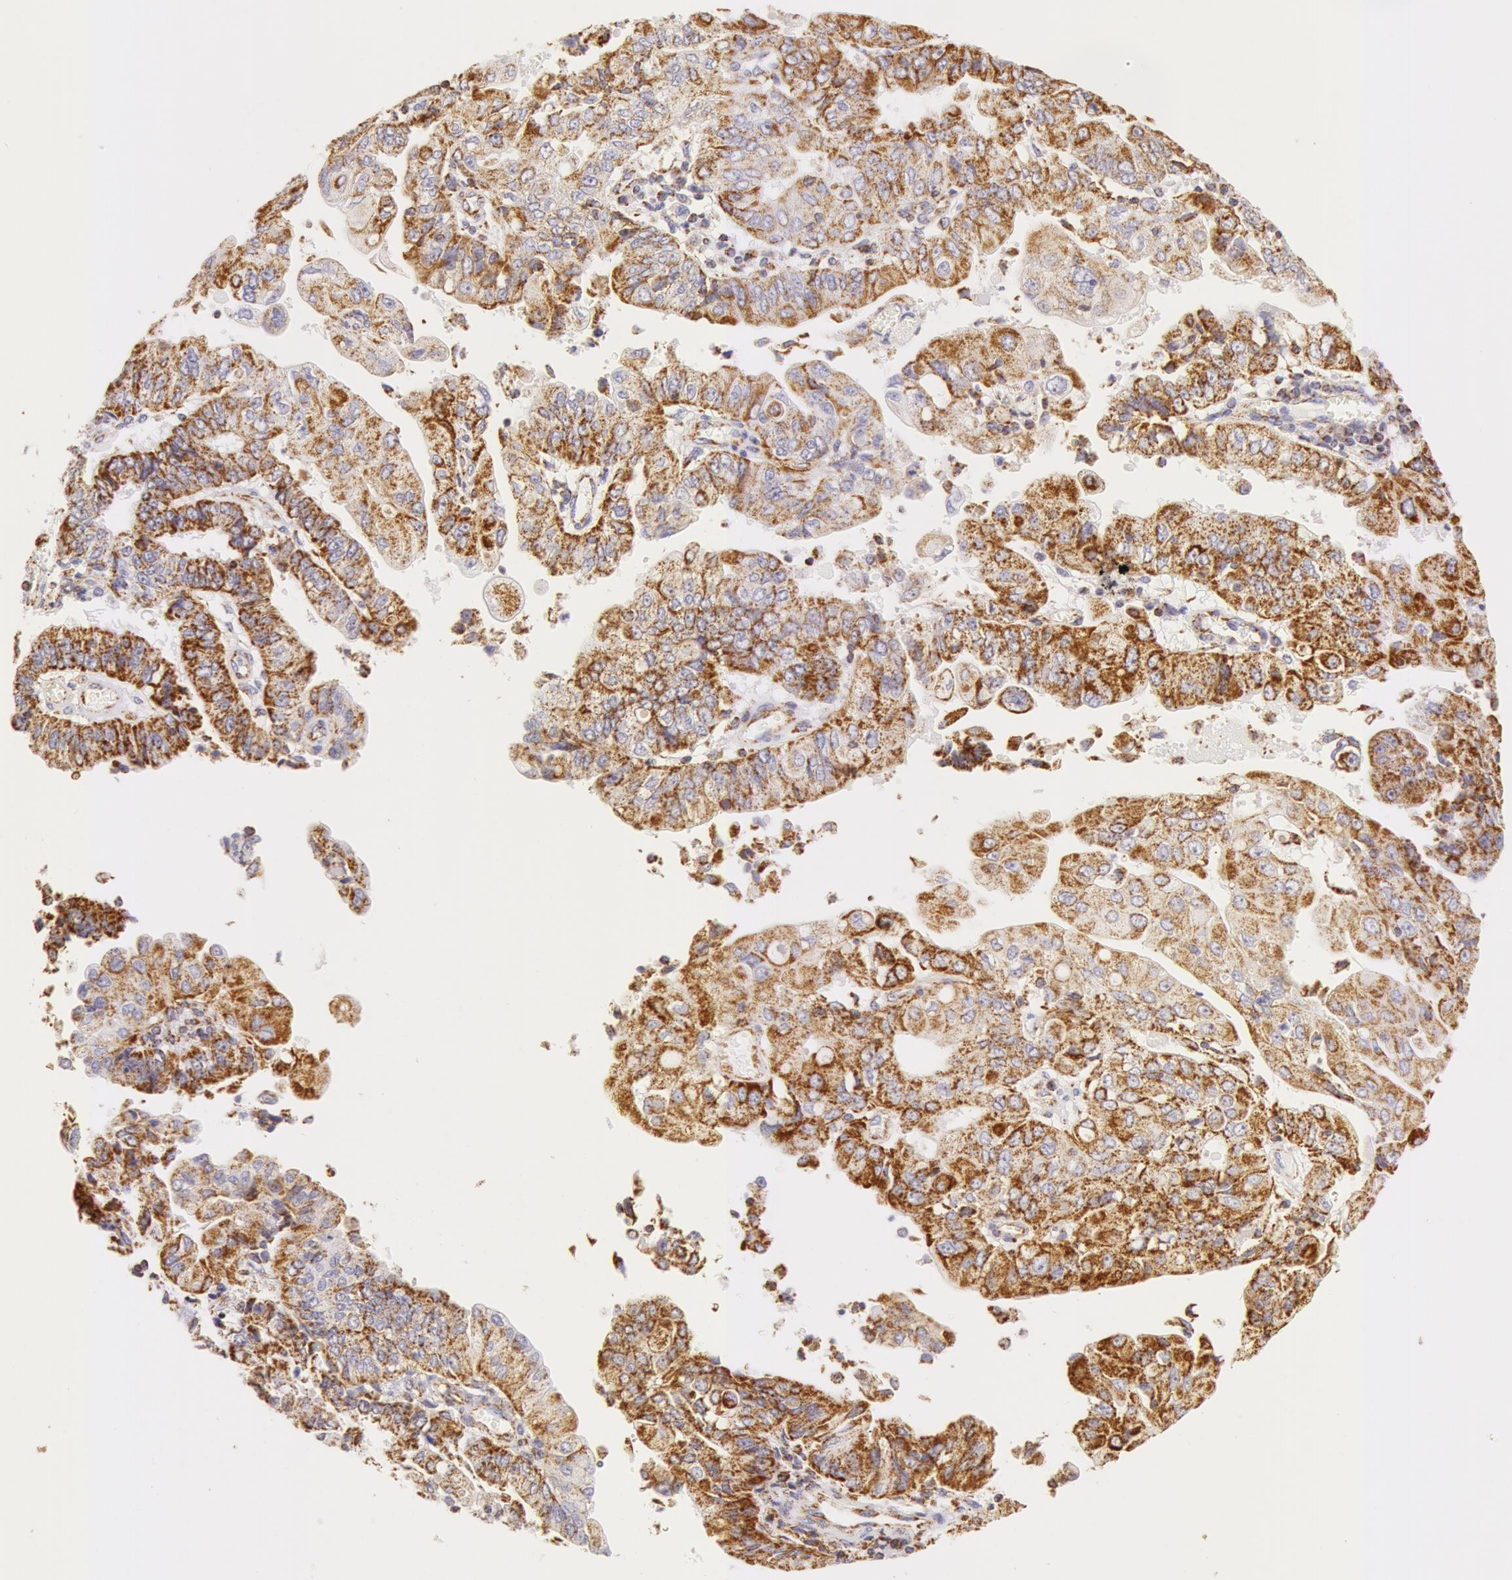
{"staining": {"intensity": "moderate", "quantity": ">75%", "location": "cytoplasmic/membranous"}, "tissue": "endometrial cancer", "cell_type": "Tumor cells", "image_type": "cancer", "snomed": [{"axis": "morphology", "description": "Adenocarcinoma, NOS"}, {"axis": "topography", "description": "Endometrium"}], "caption": "A micrograph of endometrial cancer stained for a protein displays moderate cytoplasmic/membranous brown staining in tumor cells.", "gene": "ATP5F1B", "patient": {"sex": "female", "age": 75}}